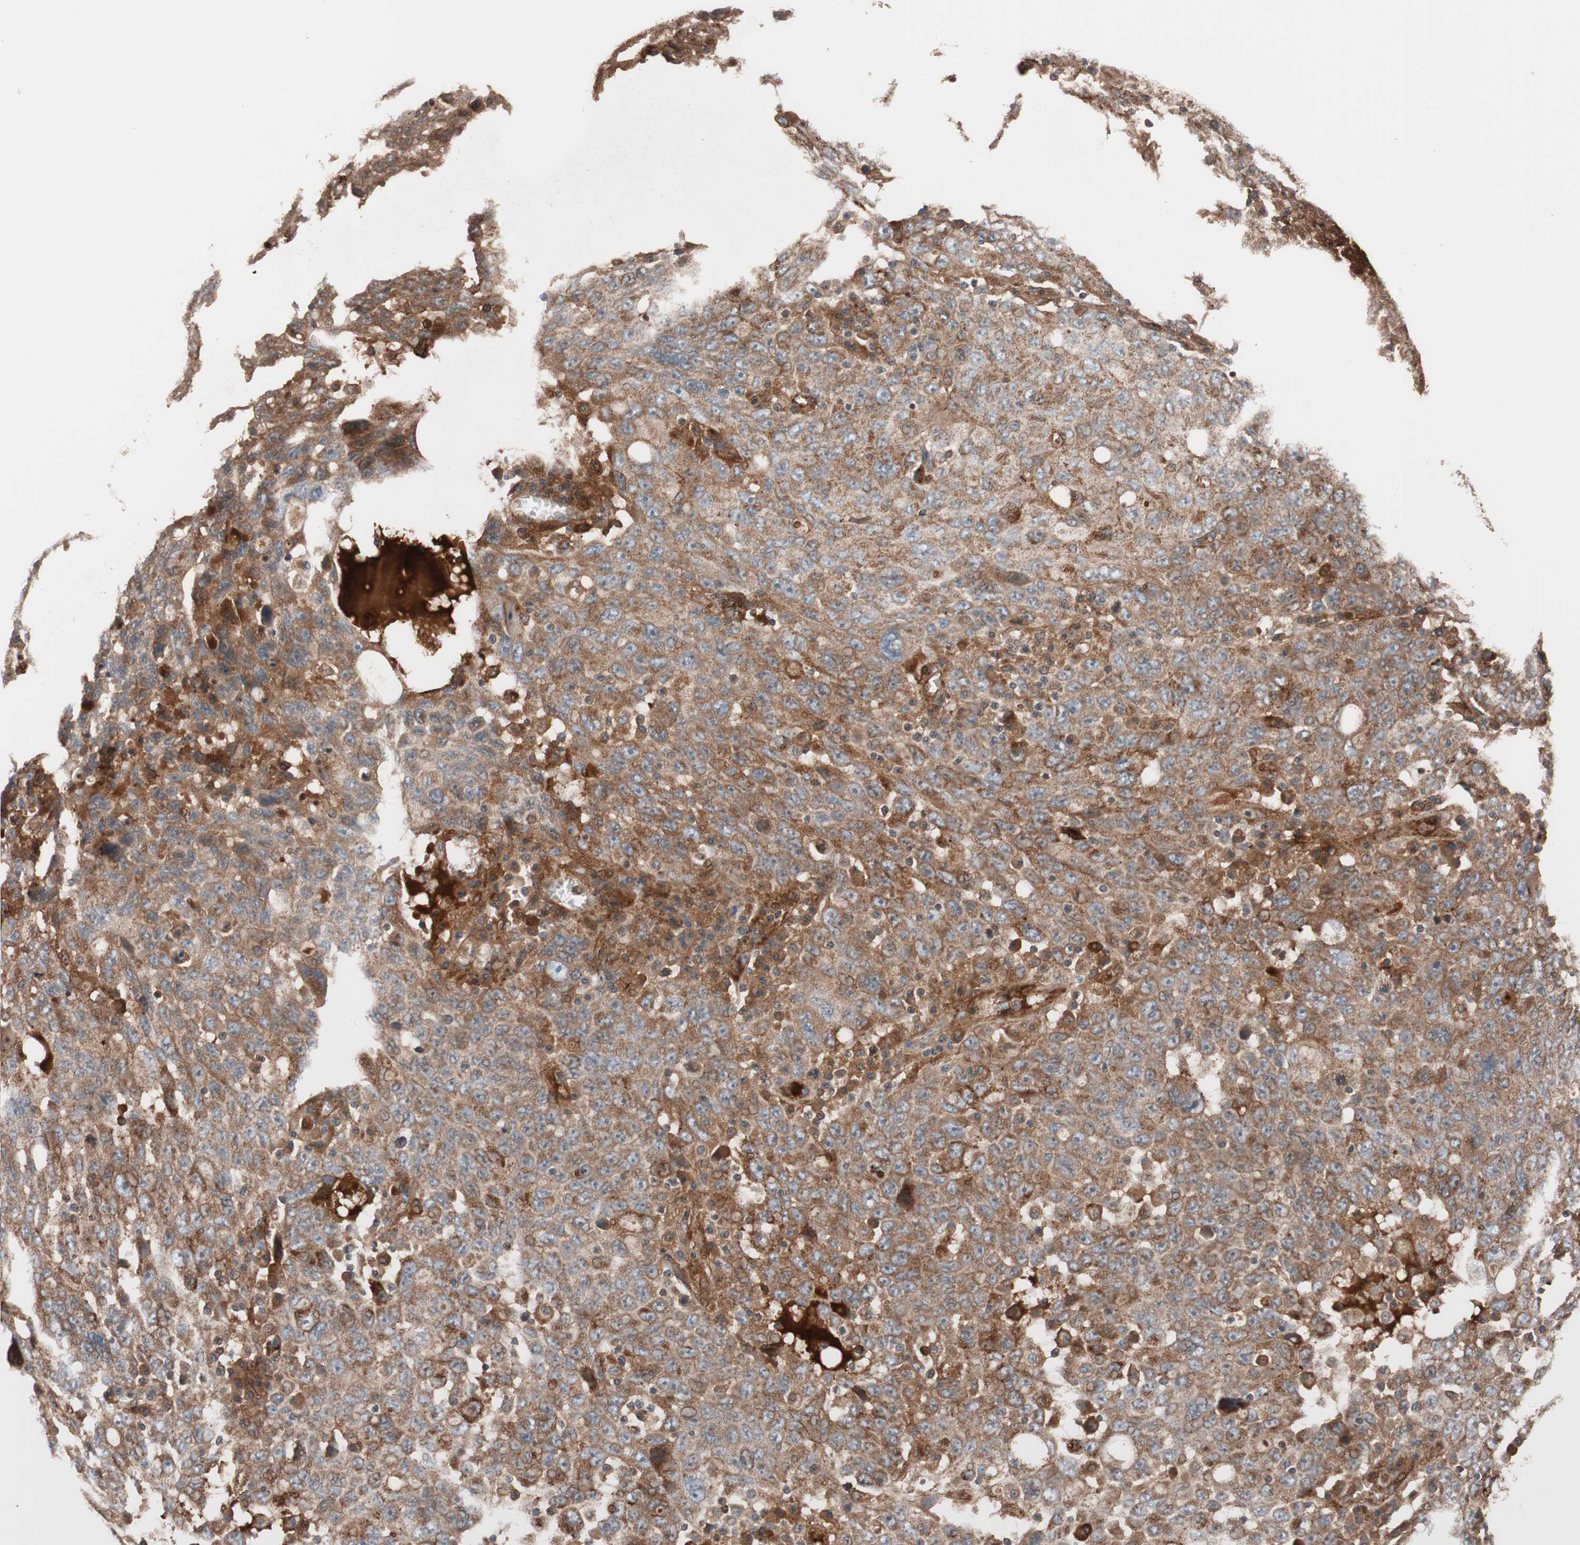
{"staining": {"intensity": "strong", "quantity": ">75%", "location": "cytoplasmic/membranous"}, "tissue": "ovarian cancer", "cell_type": "Tumor cells", "image_type": "cancer", "snomed": [{"axis": "morphology", "description": "Carcinoma, endometroid"}, {"axis": "topography", "description": "Ovary"}], "caption": "Human endometroid carcinoma (ovarian) stained with a protein marker displays strong staining in tumor cells.", "gene": "SDC4", "patient": {"sex": "female", "age": 62}}